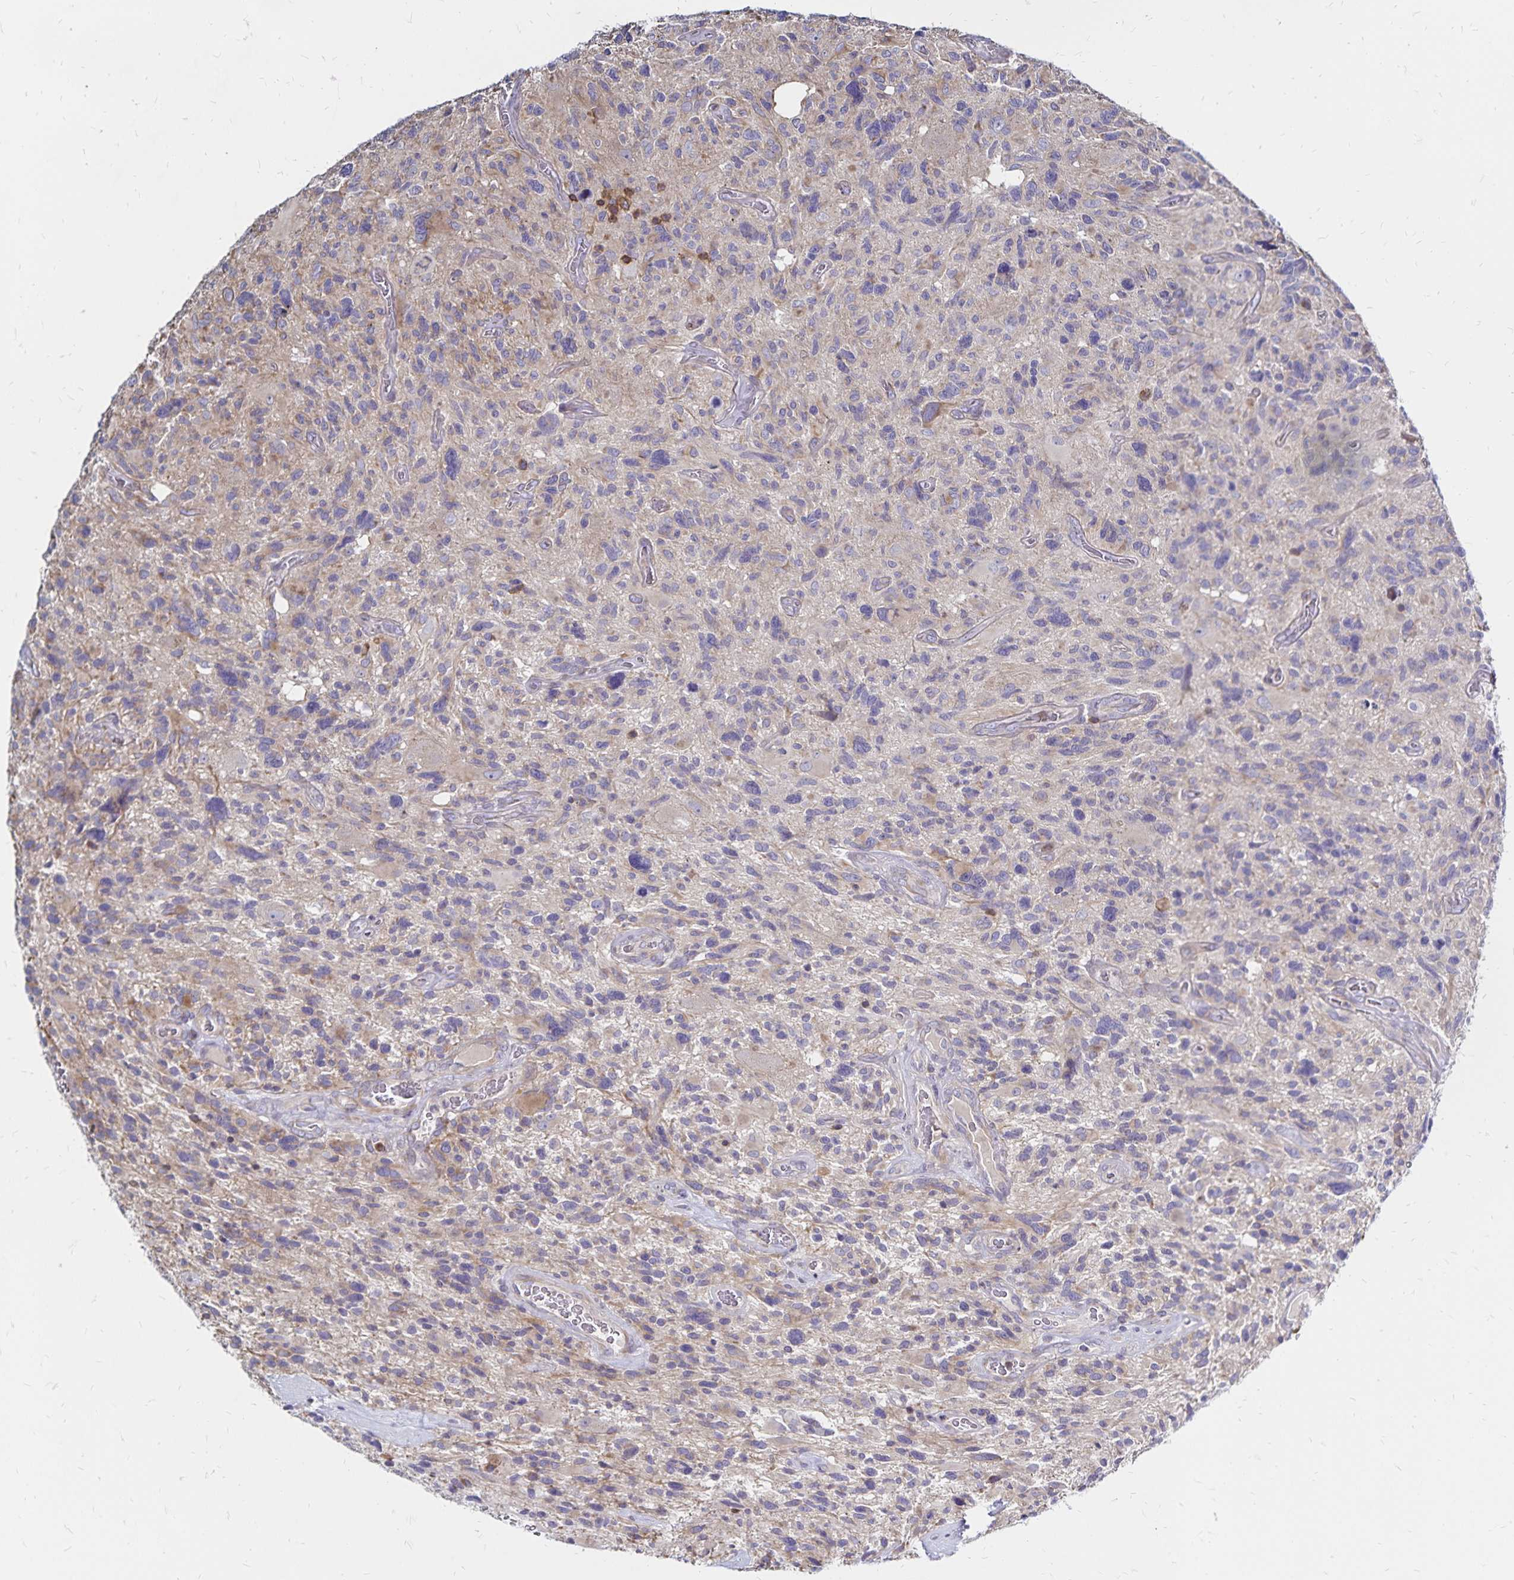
{"staining": {"intensity": "weak", "quantity": "25%-75%", "location": "cytoplasmic/membranous"}, "tissue": "glioma", "cell_type": "Tumor cells", "image_type": "cancer", "snomed": [{"axis": "morphology", "description": "Glioma, malignant, High grade"}, {"axis": "topography", "description": "Brain"}], "caption": "This is an image of immunohistochemistry (IHC) staining of glioma, which shows weak expression in the cytoplasmic/membranous of tumor cells.", "gene": "NAGPA", "patient": {"sex": "male", "age": 49}}